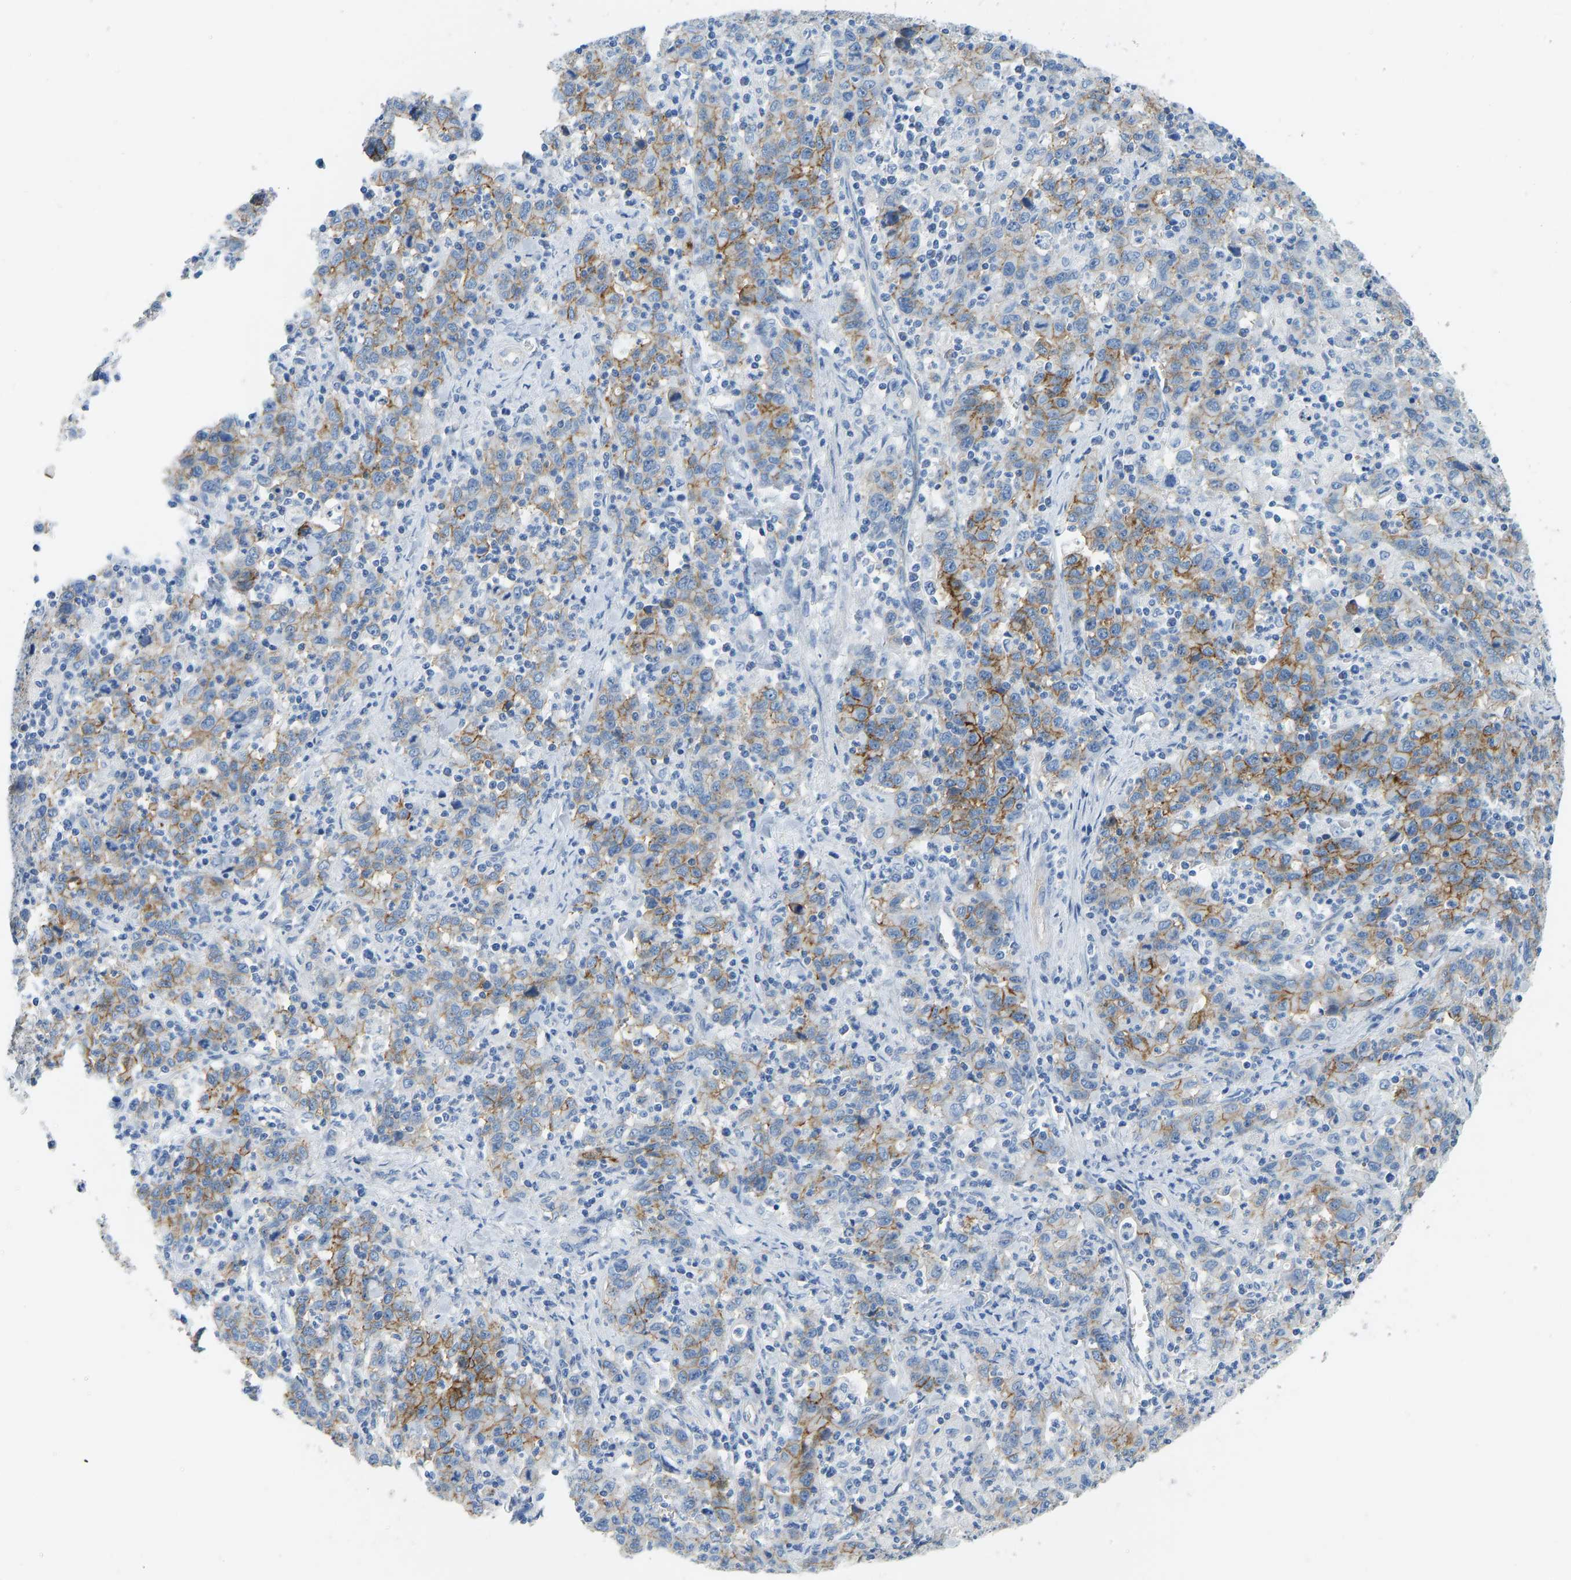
{"staining": {"intensity": "moderate", "quantity": ">75%", "location": "cytoplasmic/membranous"}, "tissue": "stomach cancer", "cell_type": "Tumor cells", "image_type": "cancer", "snomed": [{"axis": "morphology", "description": "Adenocarcinoma, NOS"}, {"axis": "topography", "description": "Stomach, upper"}], "caption": "Immunohistochemical staining of stomach adenocarcinoma displays medium levels of moderate cytoplasmic/membranous protein staining in approximately >75% of tumor cells.", "gene": "ATP1A1", "patient": {"sex": "male", "age": 69}}